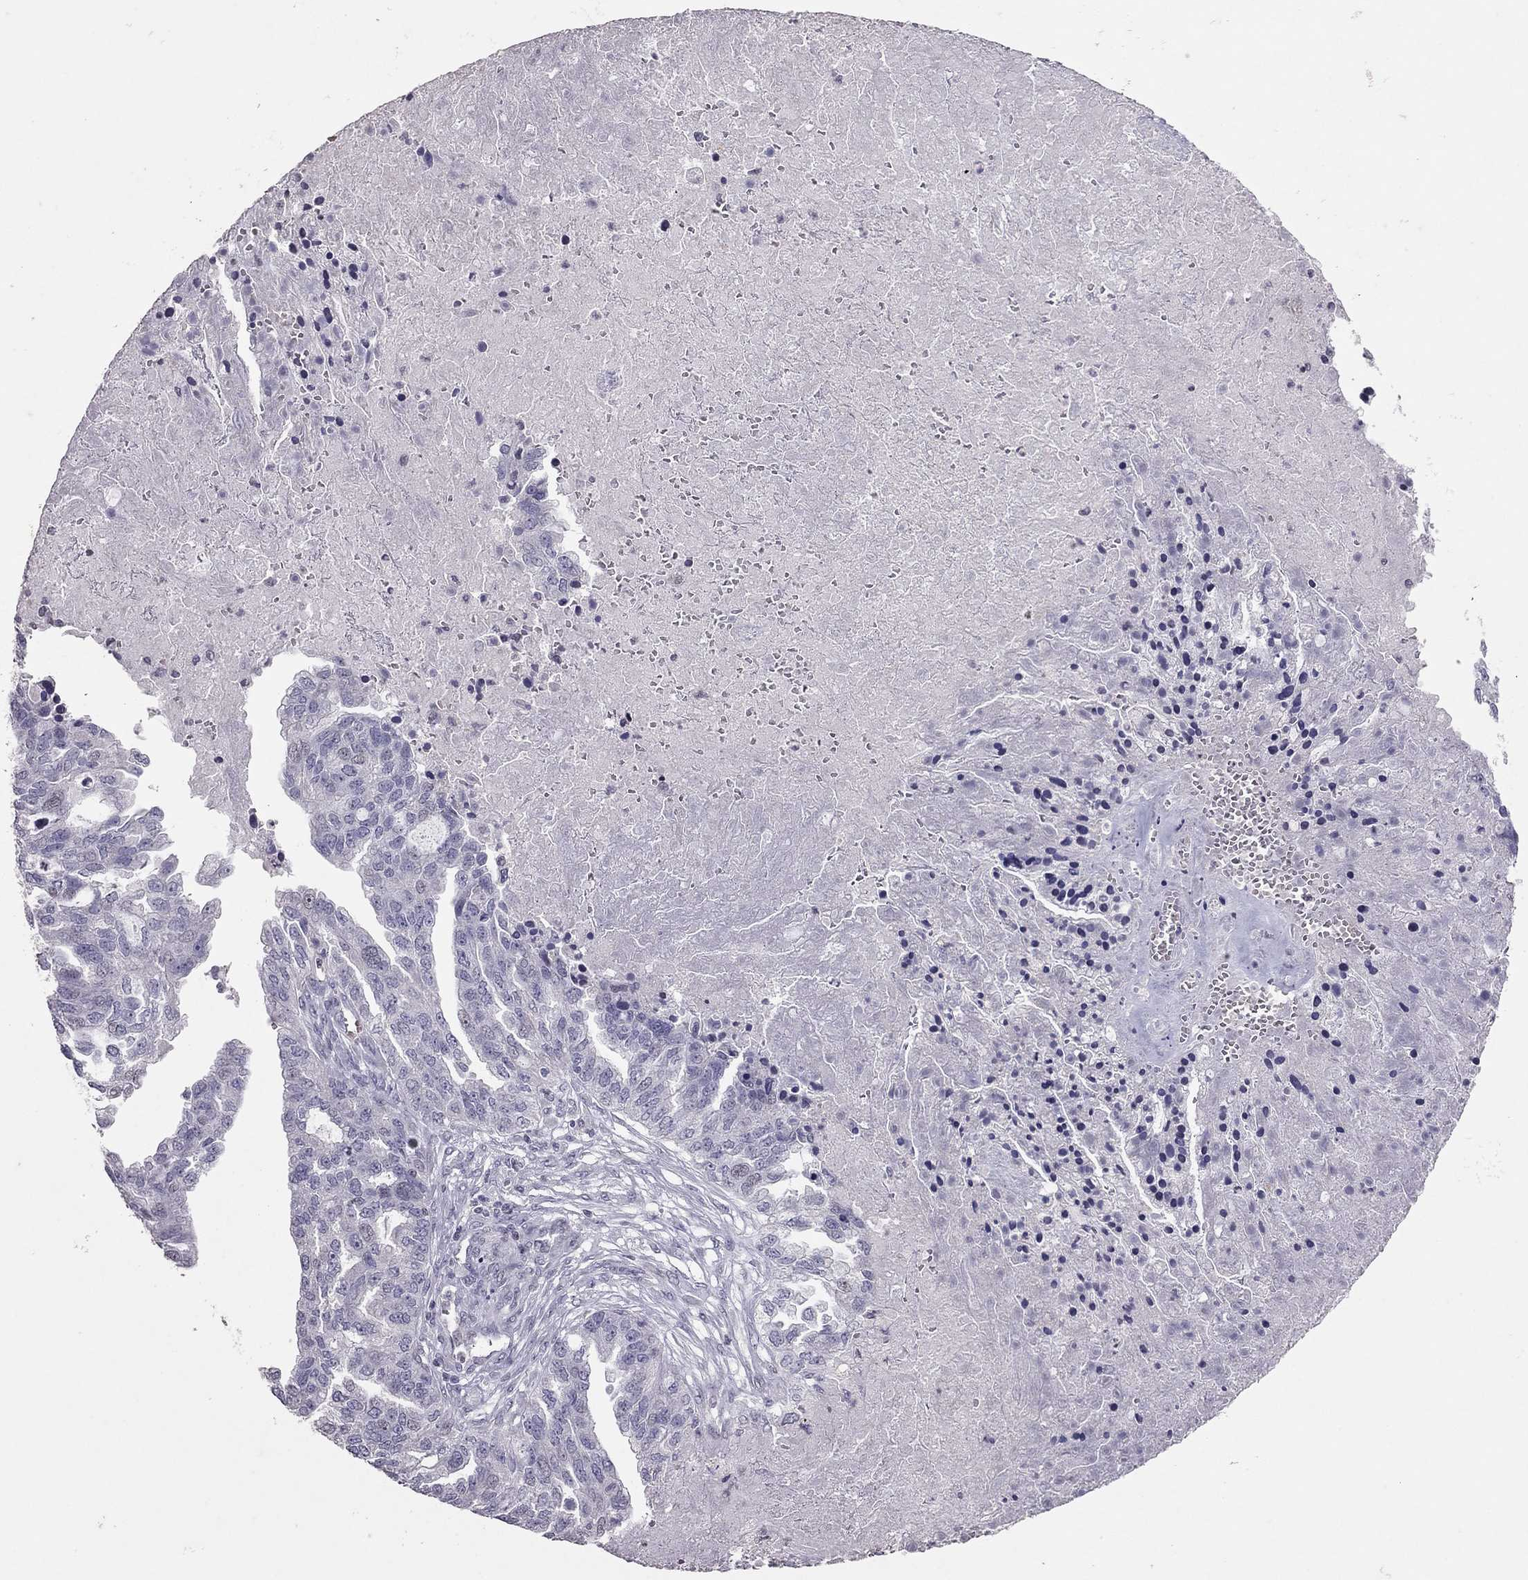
{"staining": {"intensity": "negative", "quantity": "none", "location": "none"}, "tissue": "ovarian cancer", "cell_type": "Tumor cells", "image_type": "cancer", "snomed": [{"axis": "morphology", "description": "Cystadenocarcinoma, serous, NOS"}, {"axis": "topography", "description": "Ovary"}], "caption": "There is no significant expression in tumor cells of ovarian cancer (serous cystadenocarcinoma).", "gene": "TSHB", "patient": {"sex": "female", "age": 51}}